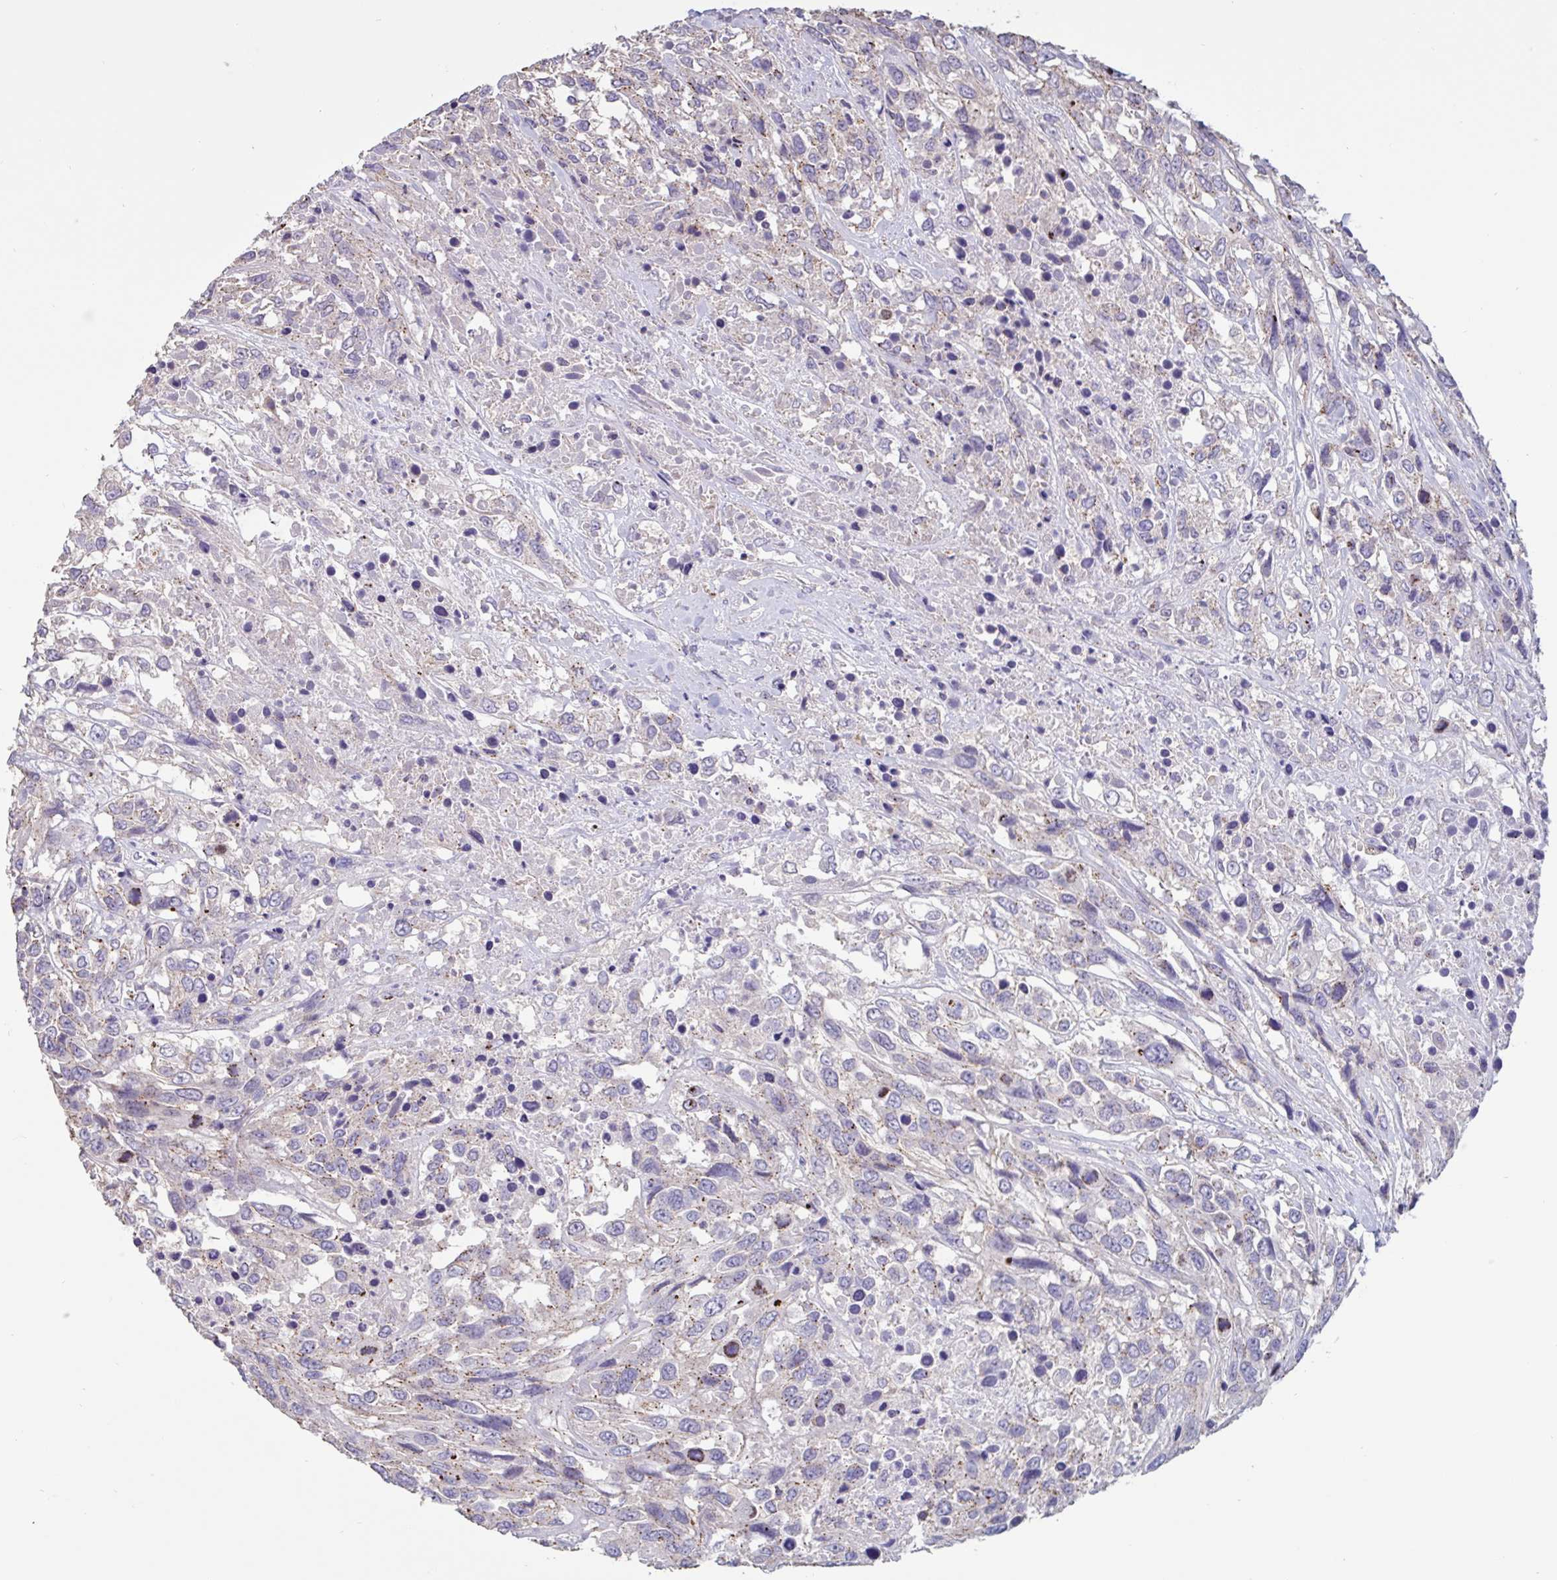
{"staining": {"intensity": "weak", "quantity": "<25%", "location": "cytoplasmic/membranous"}, "tissue": "urothelial cancer", "cell_type": "Tumor cells", "image_type": "cancer", "snomed": [{"axis": "morphology", "description": "Urothelial carcinoma, High grade"}, {"axis": "topography", "description": "Urinary bladder"}], "caption": "An IHC histopathology image of urothelial cancer is shown. There is no staining in tumor cells of urothelial cancer.", "gene": "CHMP5", "patient": {"sex": "female", "age": 70}}